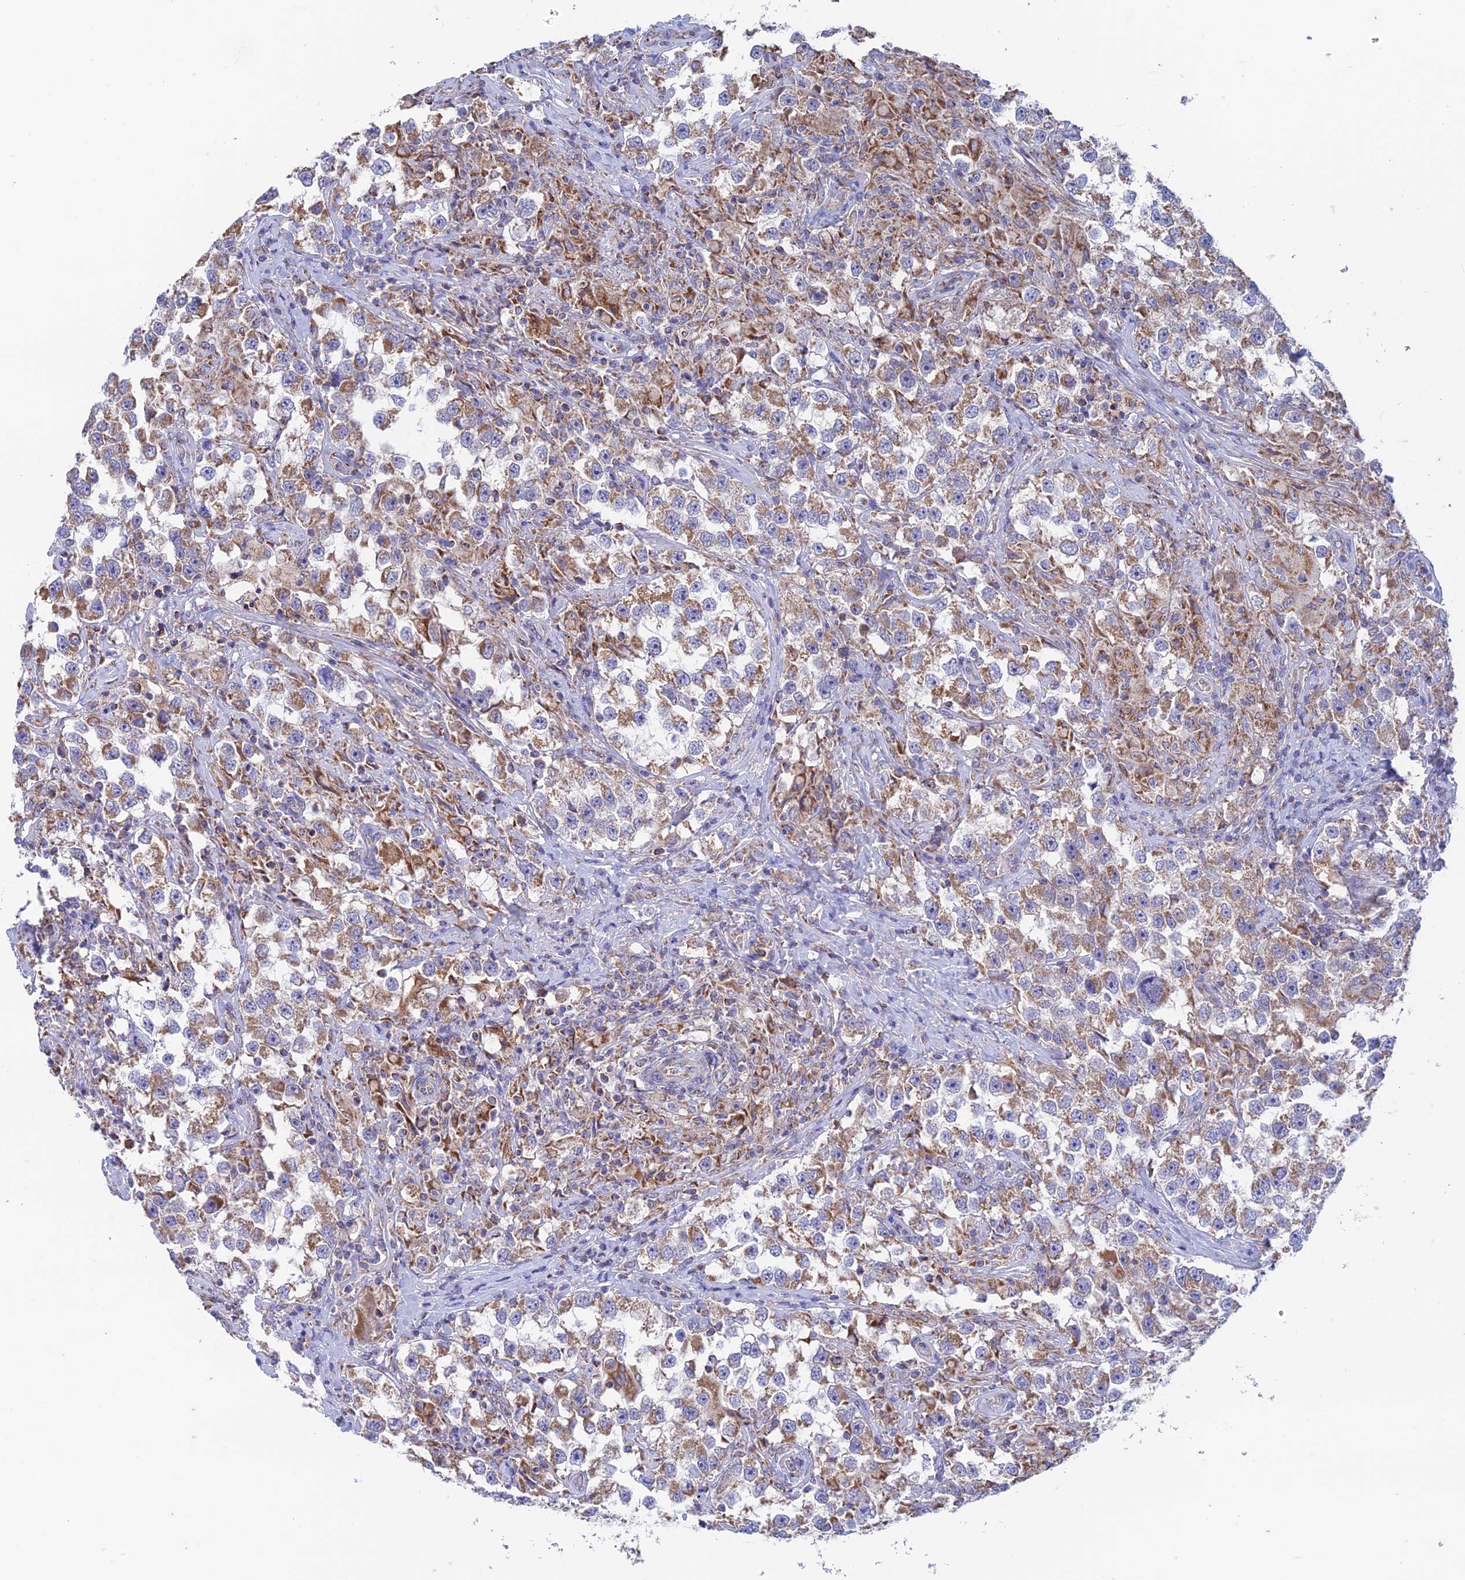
{"staining": {"intensity": "moderate", "quantity": ">75%", "location": "cytoplasmic/membranous"}, "tissue": "testis cancer", "cell_type": "Tumor cells", "image_type": "cancer", "snomed": [{"axis": "morphology", "description": "Seminoma, NOS"}, {"axis": "topography", "description": "Testis"}], "caption": "A medium amount of moderate cytoplasmic/membranous staining is appreciated in about >75% of tumor cells in testis cancer (seminoma) tissue.", "gene": "ZNF181", "patient": {"sex": "male", "age": 46}}